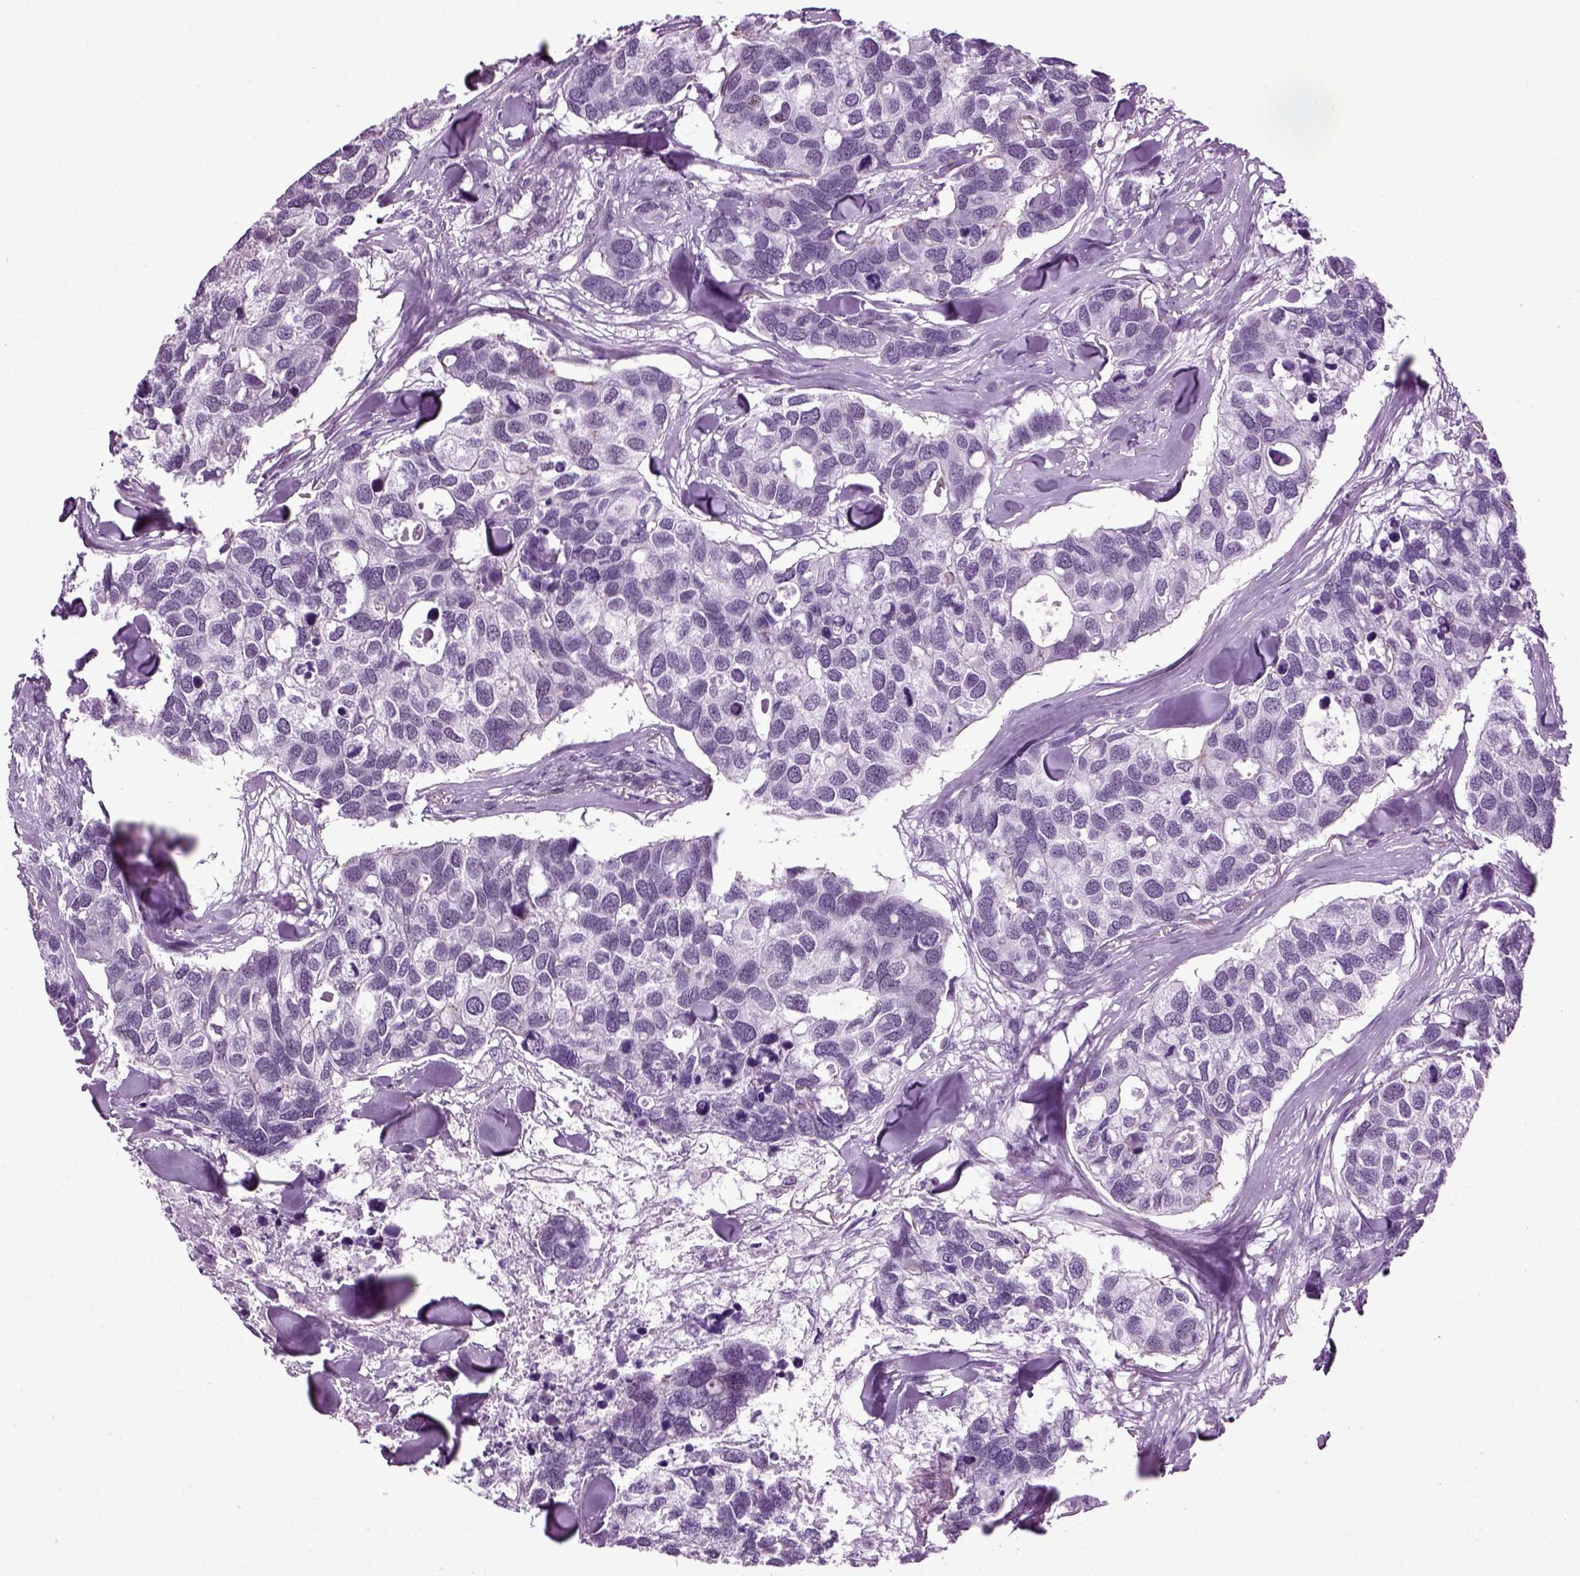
{"staining": {"intensity": "negative", "quantity": "none", "location": "none"}, "tissue": "breast cancer", "cell_type": "Tumor cells", "image_type": "cancer", "snomed": [{"axis": "morphology", "description": "Duct carcinoma"}, {"axis": "topography", "description": "Breast"}], "caption": "Tumor cells show no significant protein expression in breast intraductal carcinoma.", "gene": "RFX3", "patient": {"sex": "female", "age": 83}}